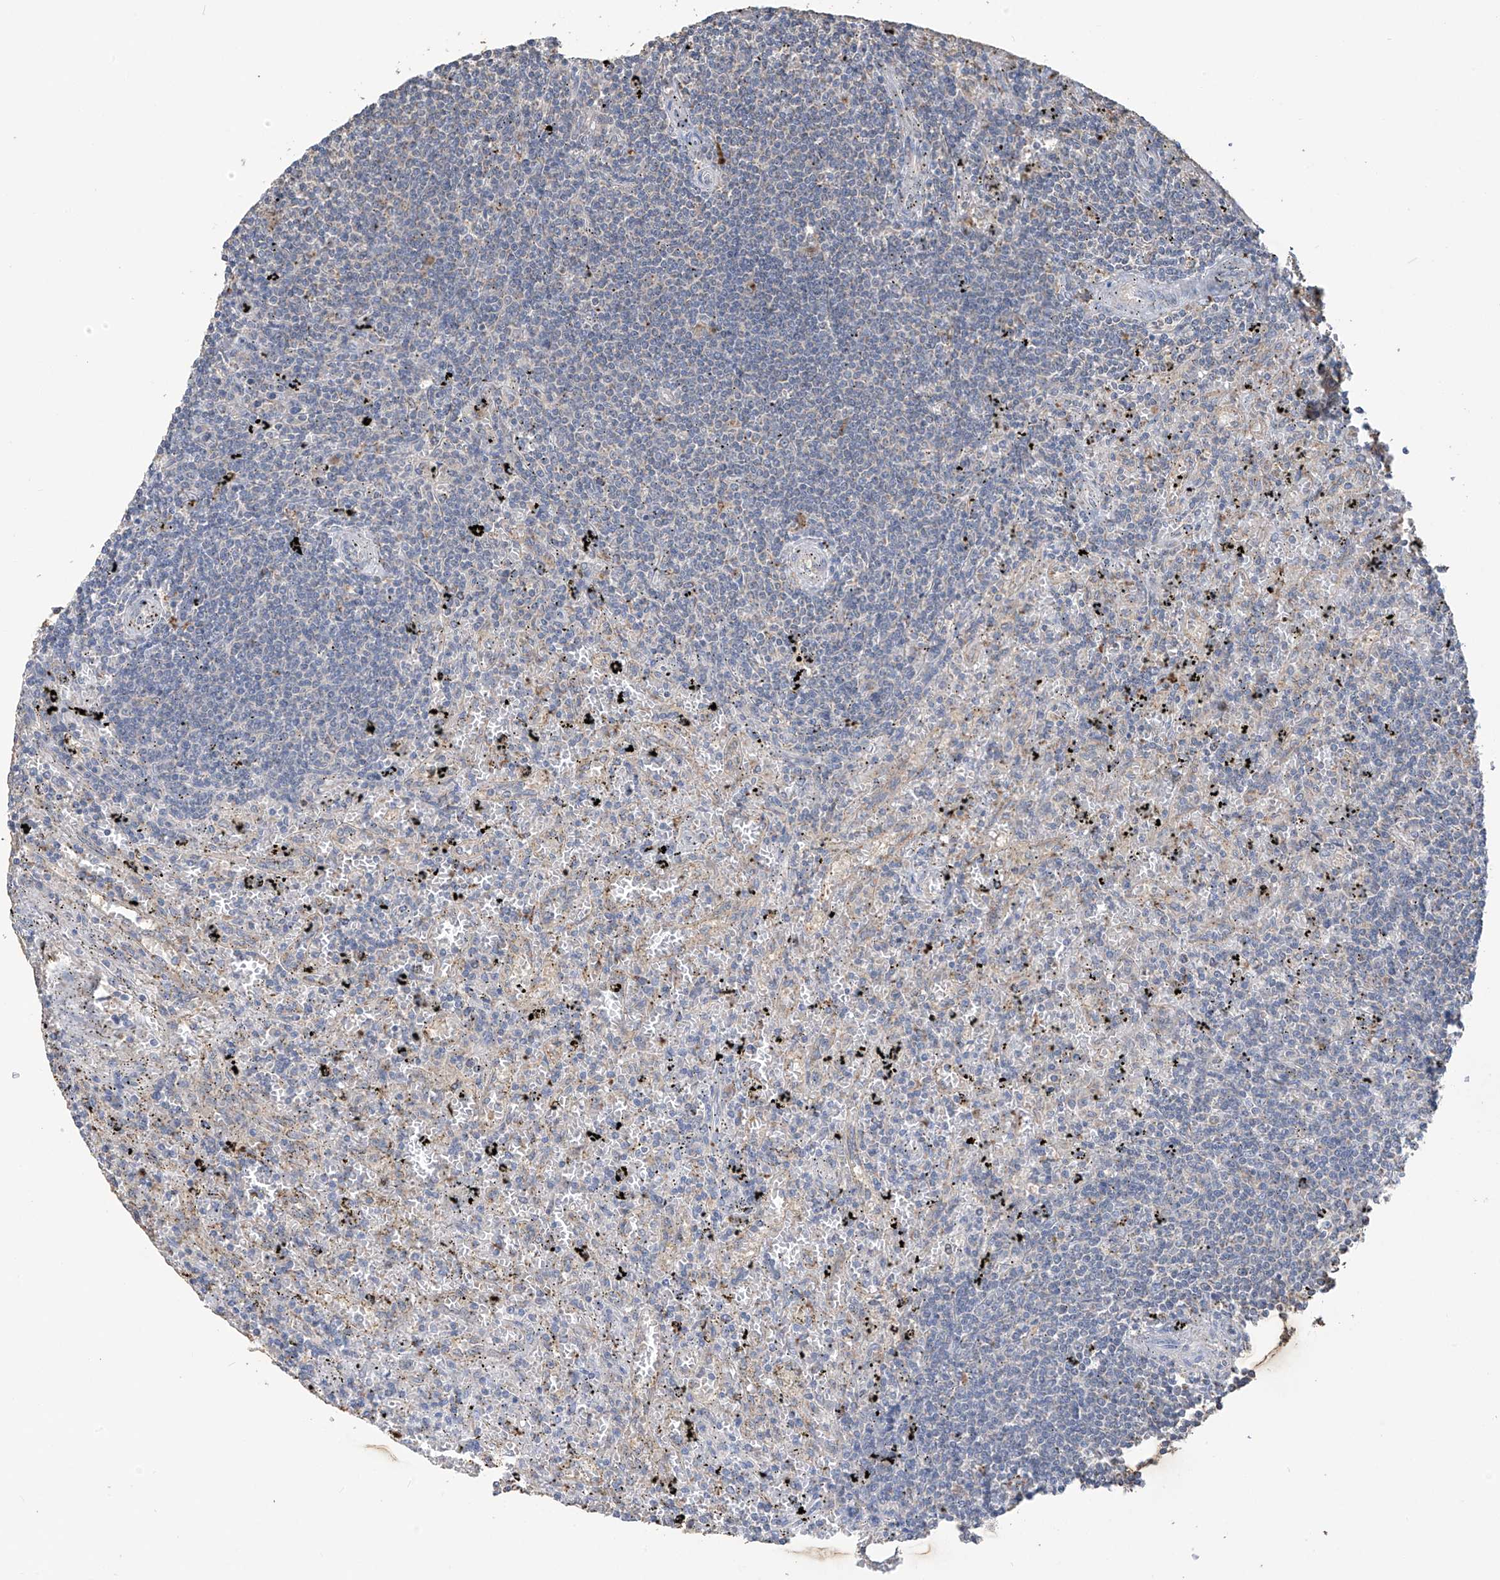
{"staining": {"intensity": "negative", "quantity": "none", "location": "none"}, "tissue": "lymphoma", "cell_type": "Tumor cells", "image_type": "cancer", "snomed": [{"axis": "morphology", "description": "Malignant lymphoma, non-Hodgkin's type, Low grade"}, {"axis": "topography", "description": "Spleen"}], "caption": "DAB (3,3'-diaminobenzidine) immunohistochemical staining of human malignant lymphoma, non-Hodgkin's type (low-grade) displays no significant positivity in tumor cells. (DAB immunohistochemistry (IHC) with hematoxylin counter stain).", "gene": "OGT", "patient": {"sex": "male", "age": 76}}